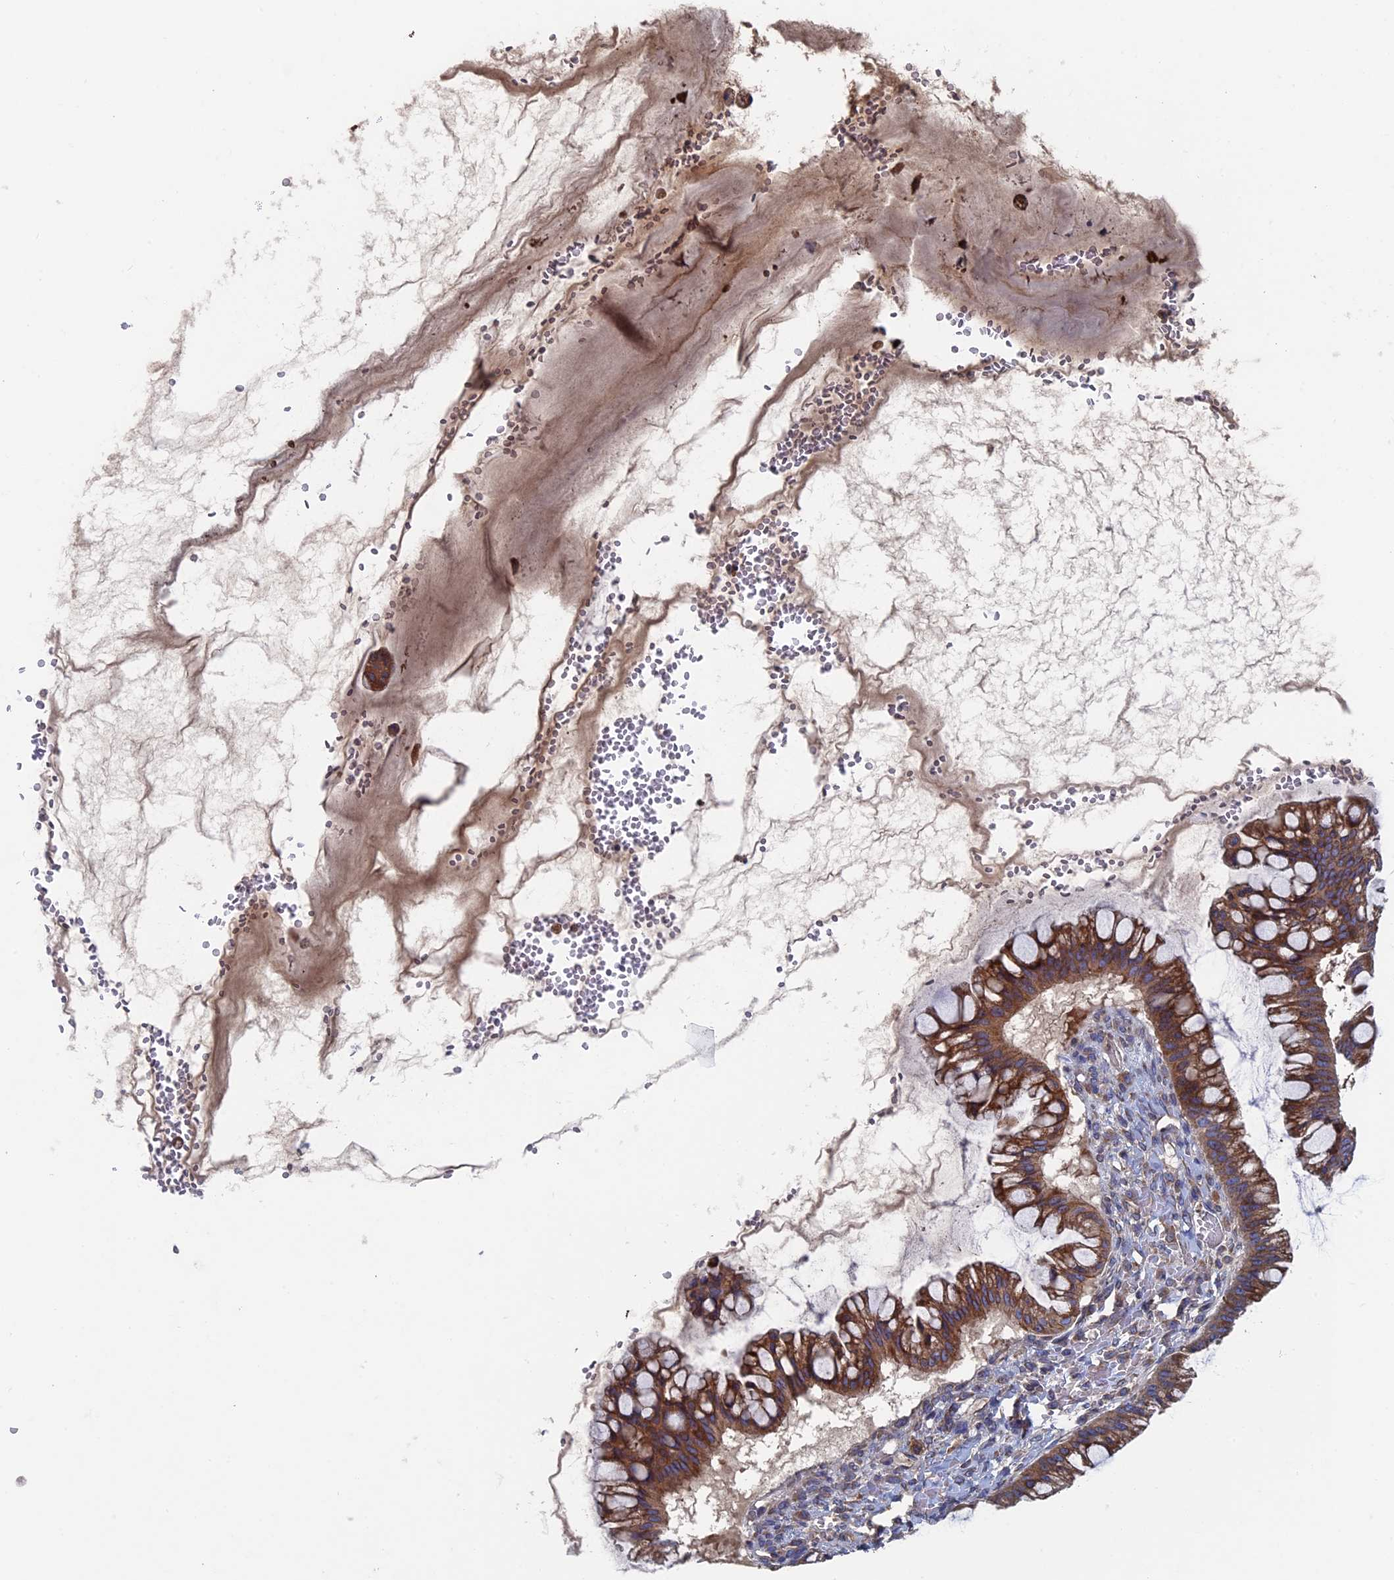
{"staining": {"intensity": "moderate", "quantity": ">75%", "location": "cytoplasmic/membranous"}, "tissue": "ovarian cancer", "cell_type": "Tumor cells", "image_type": "cancer", "snomed": [{"axis": "morphology", "description": "Cystadenocarcinoma, mucinous, NOS"}, {"axis": "topography", "description": "Ovary"}], "caption": "The immunohistochemical stain shows moderate cytoplasmic/membranous positivity in tumor cells of ovarian mucinous cystadenocarcinoma tissue. The protein is stained brown, and the nuclei are stained in blue (DAB IHC with brightfield microscopy, high magnification).", "gene": "DNAJC3", "patient": {"sex": "female", "age": 73}}